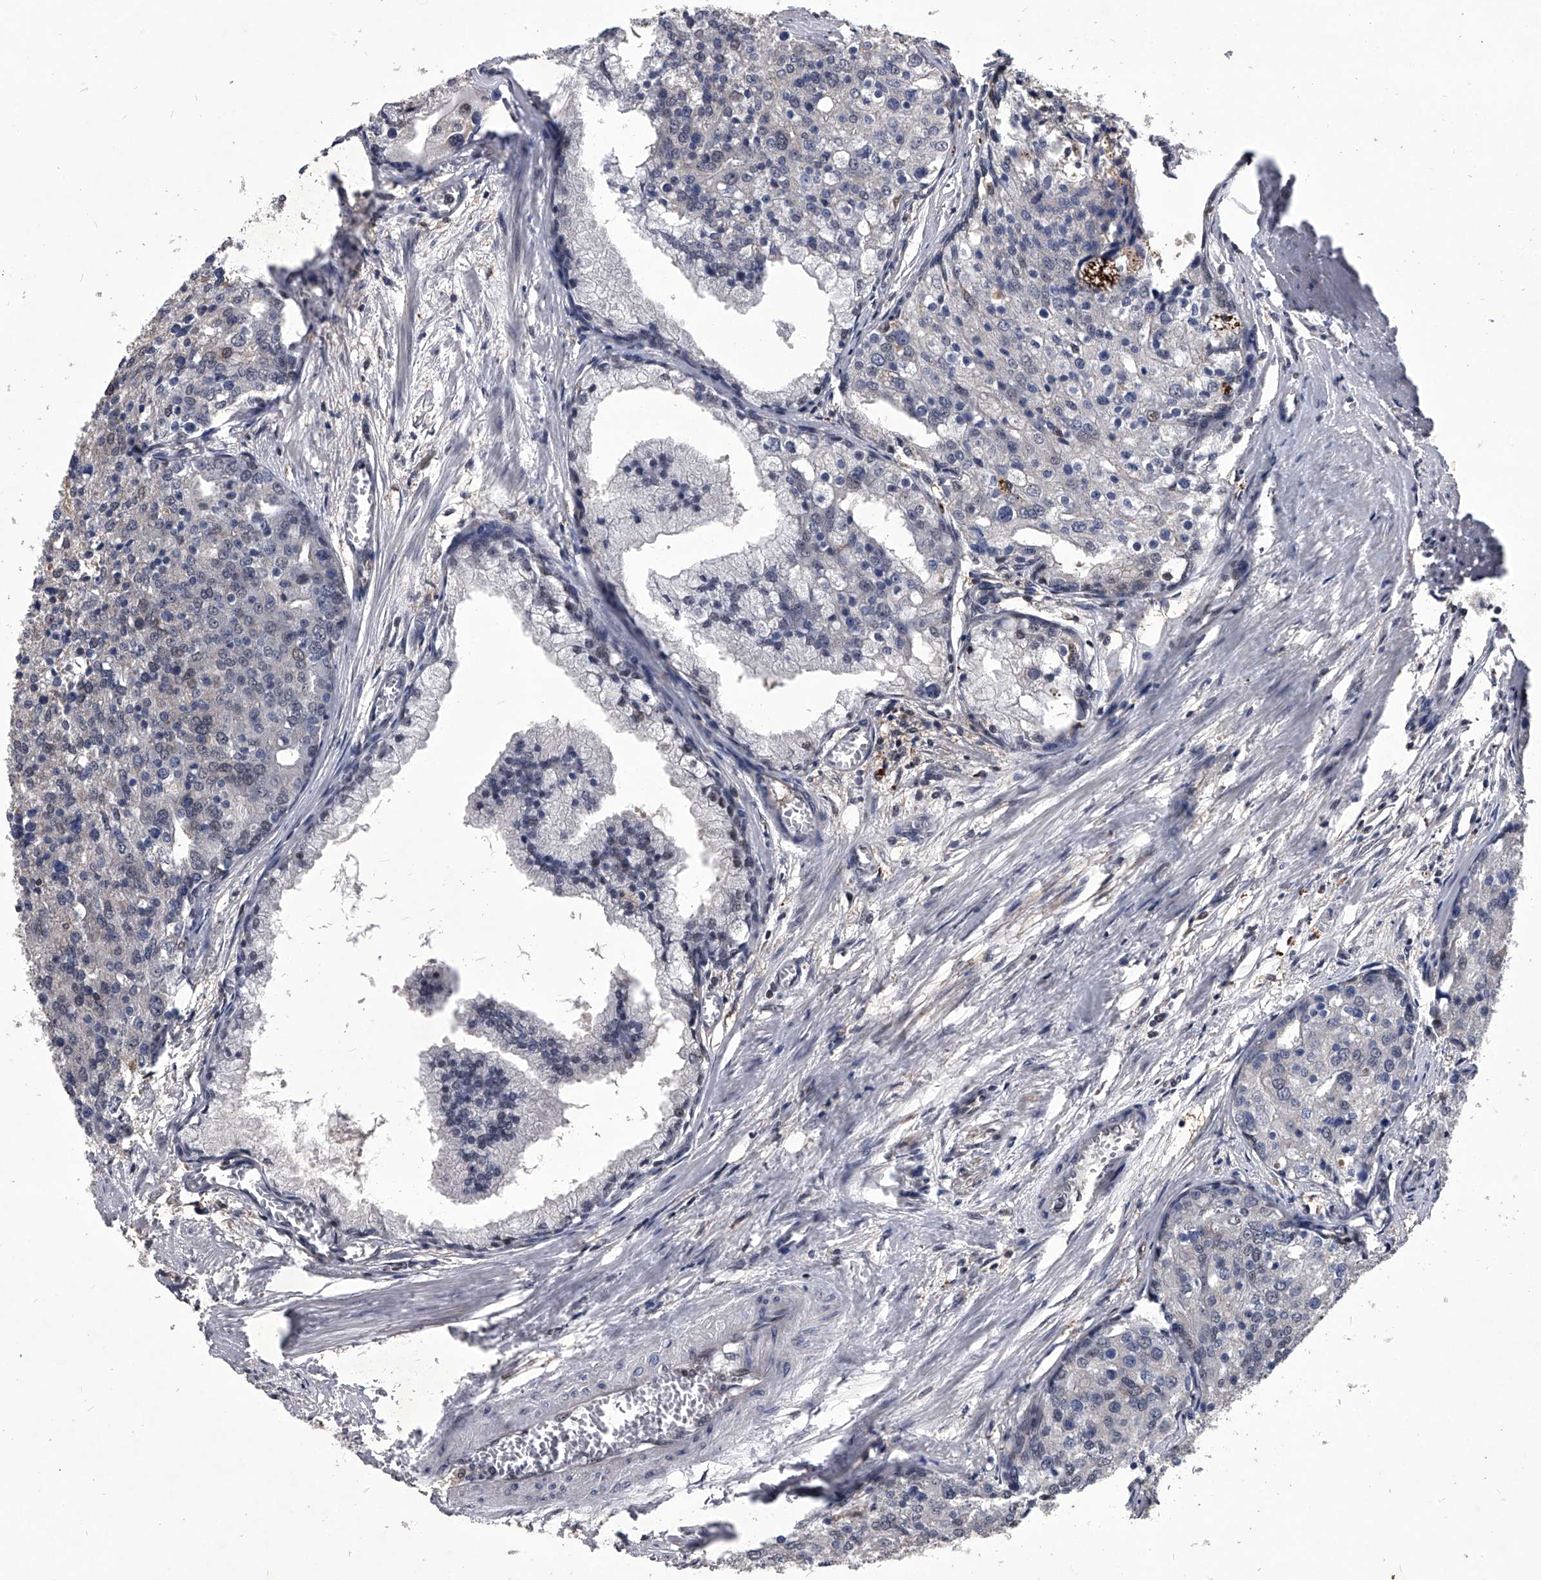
{"staining": {"intensity": "negative", "quantity": "none", "location": "none"}, "tissue": "prostate cancer", "cell_type": "Tumor cells", "image_type": "cancer", "snomed": [{"axis": "morphology", "description": "Adenocarcinoma, High grade"}, {"axis": "topography", "description": "Prostate"}], "caption": "Tumor cells show no significant protein expression in prostate cancer (adenocarcinoma (high-grade)).", "gene": "CMTR1", "patient": {"sex": "male", "age": 50}}